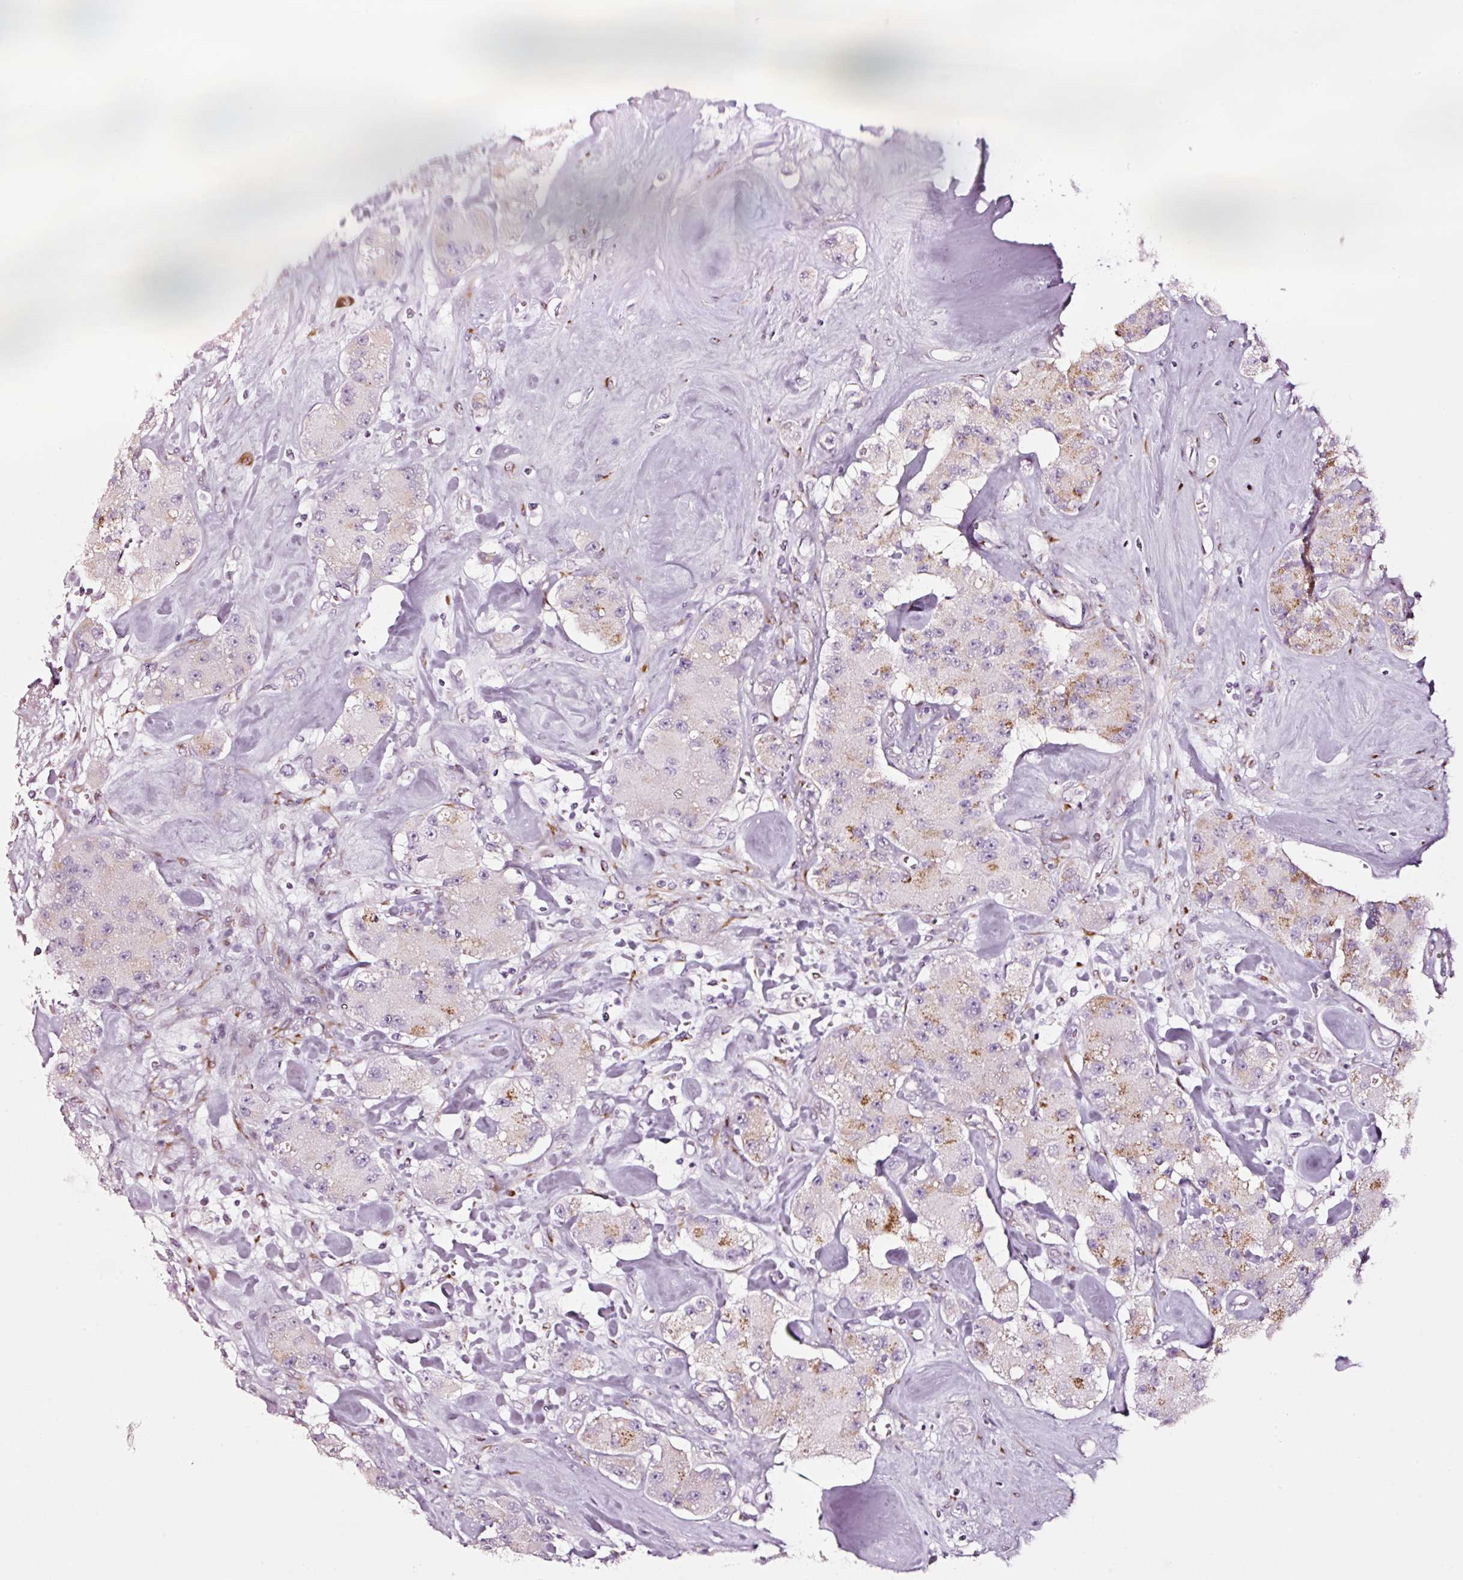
{"staining": {"intensity": "moderate", "quantity": "<25%", "location": "cytoplasmic/membranous"}, "tissue": "carcinoid", "cell_type": "Tumor cells", "image_type": "cancer", "snomed": [{"axis": "morphology", "description": "Carcinoid, malignant, NOS"}, {"axis": "topography", "description": "Pancreas"}], "caption": "Immunohistochemical staining of carcinoid displays moderate cytoplasmic/membranous protein expression in about <25% of tumor cells.", "gene": "SDF4", "patient": {"sex": "male", "age": 41}}